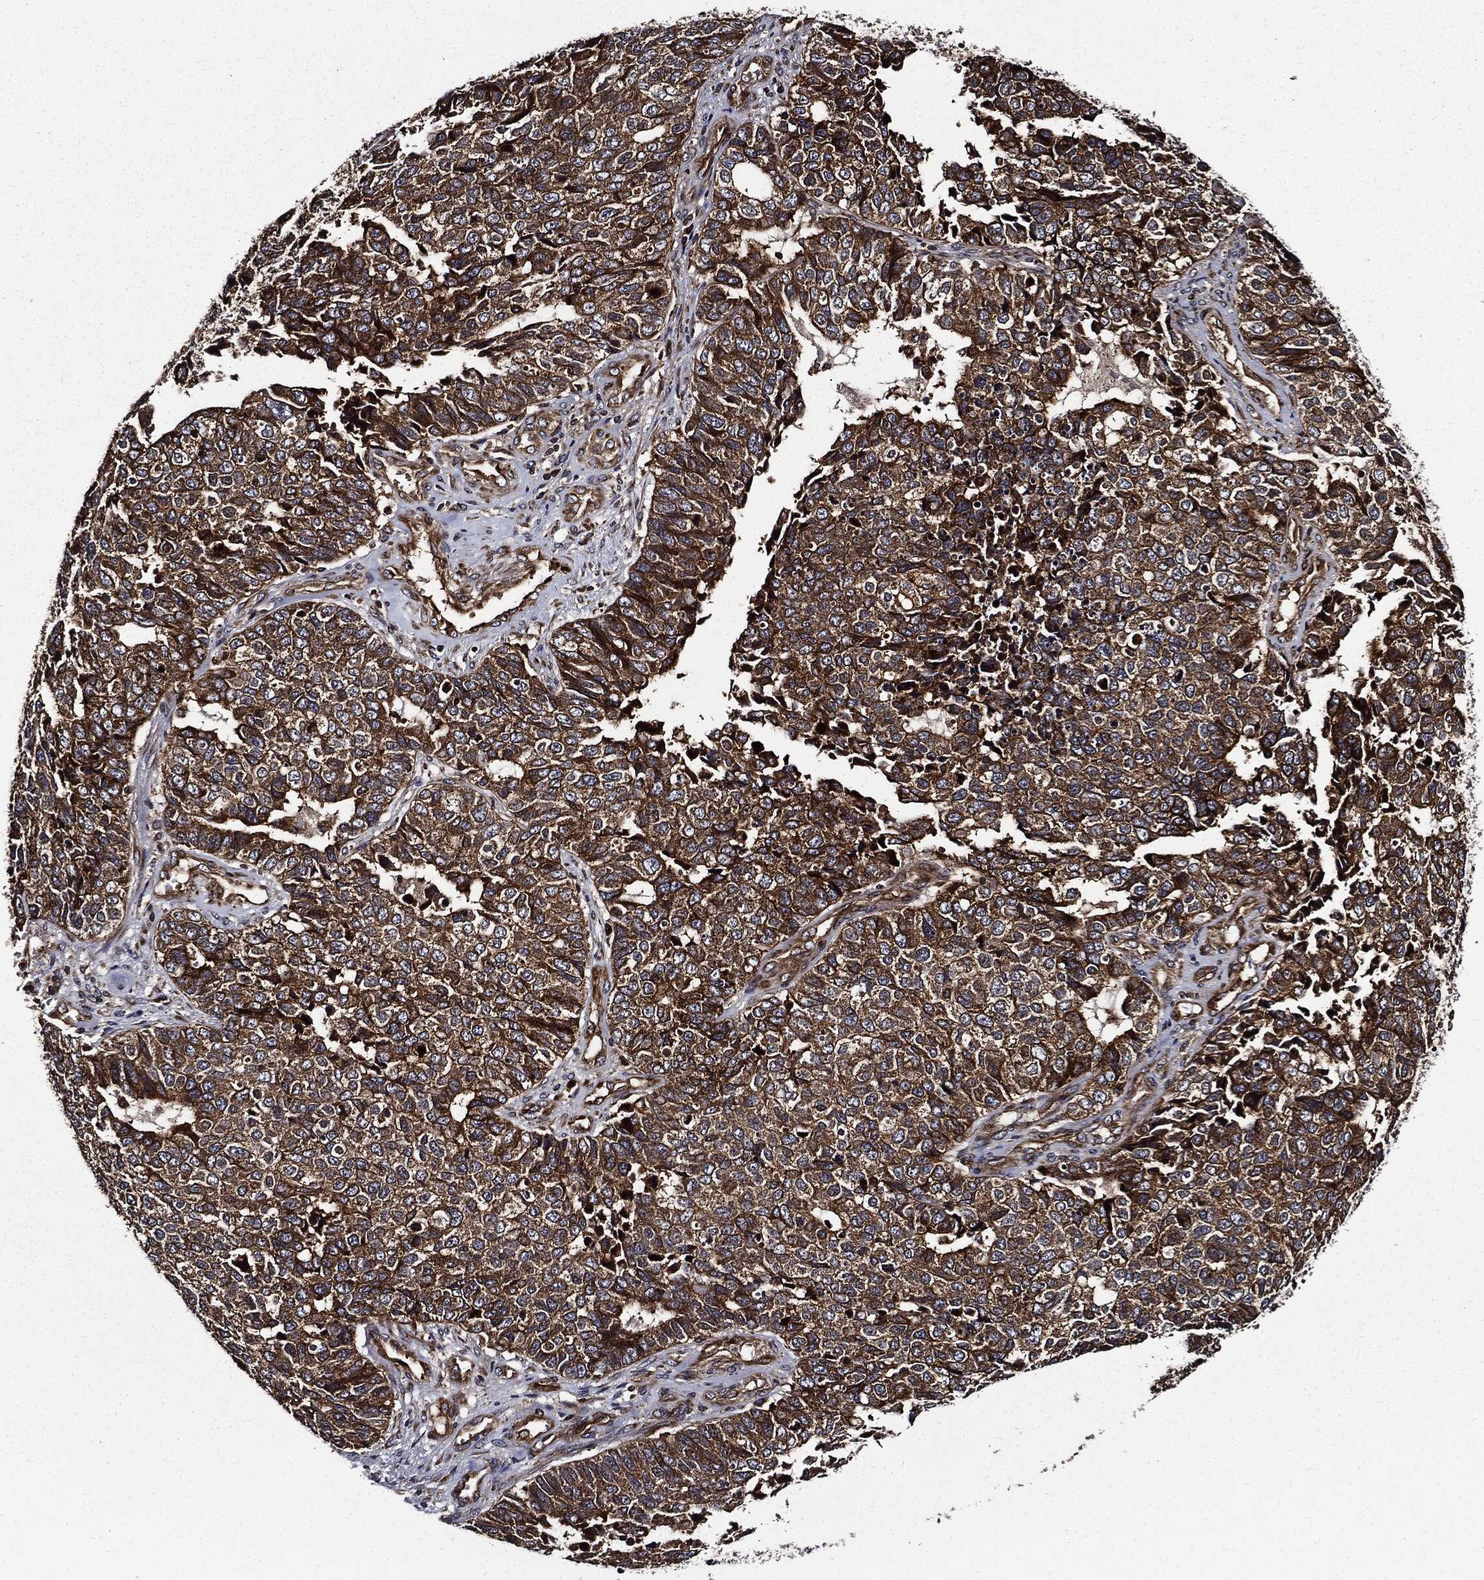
{"staining": {"intensity": "strong", "quantity": ">75%", "location": "cytoplasmic/membranous"}, "tissue": "cervical cancer", "cell_type": "Tumor cells", "image_type": "cancer", "snomed": [{"axis": "morphology", "description": "Squamous cell carcinoma, NOS"}, {"axis": "topography", "description": "Cervix"}], "caption": "Immunohistochemistry (IHC) micrograph of cervical cancer stained for a protein (brown), which reveals high levels of strong cytoplasmic/membranous positivity in approximately >75% of tumor cells.", "gene": "HTT", "patient": {"sex": "female", "age": 63}}